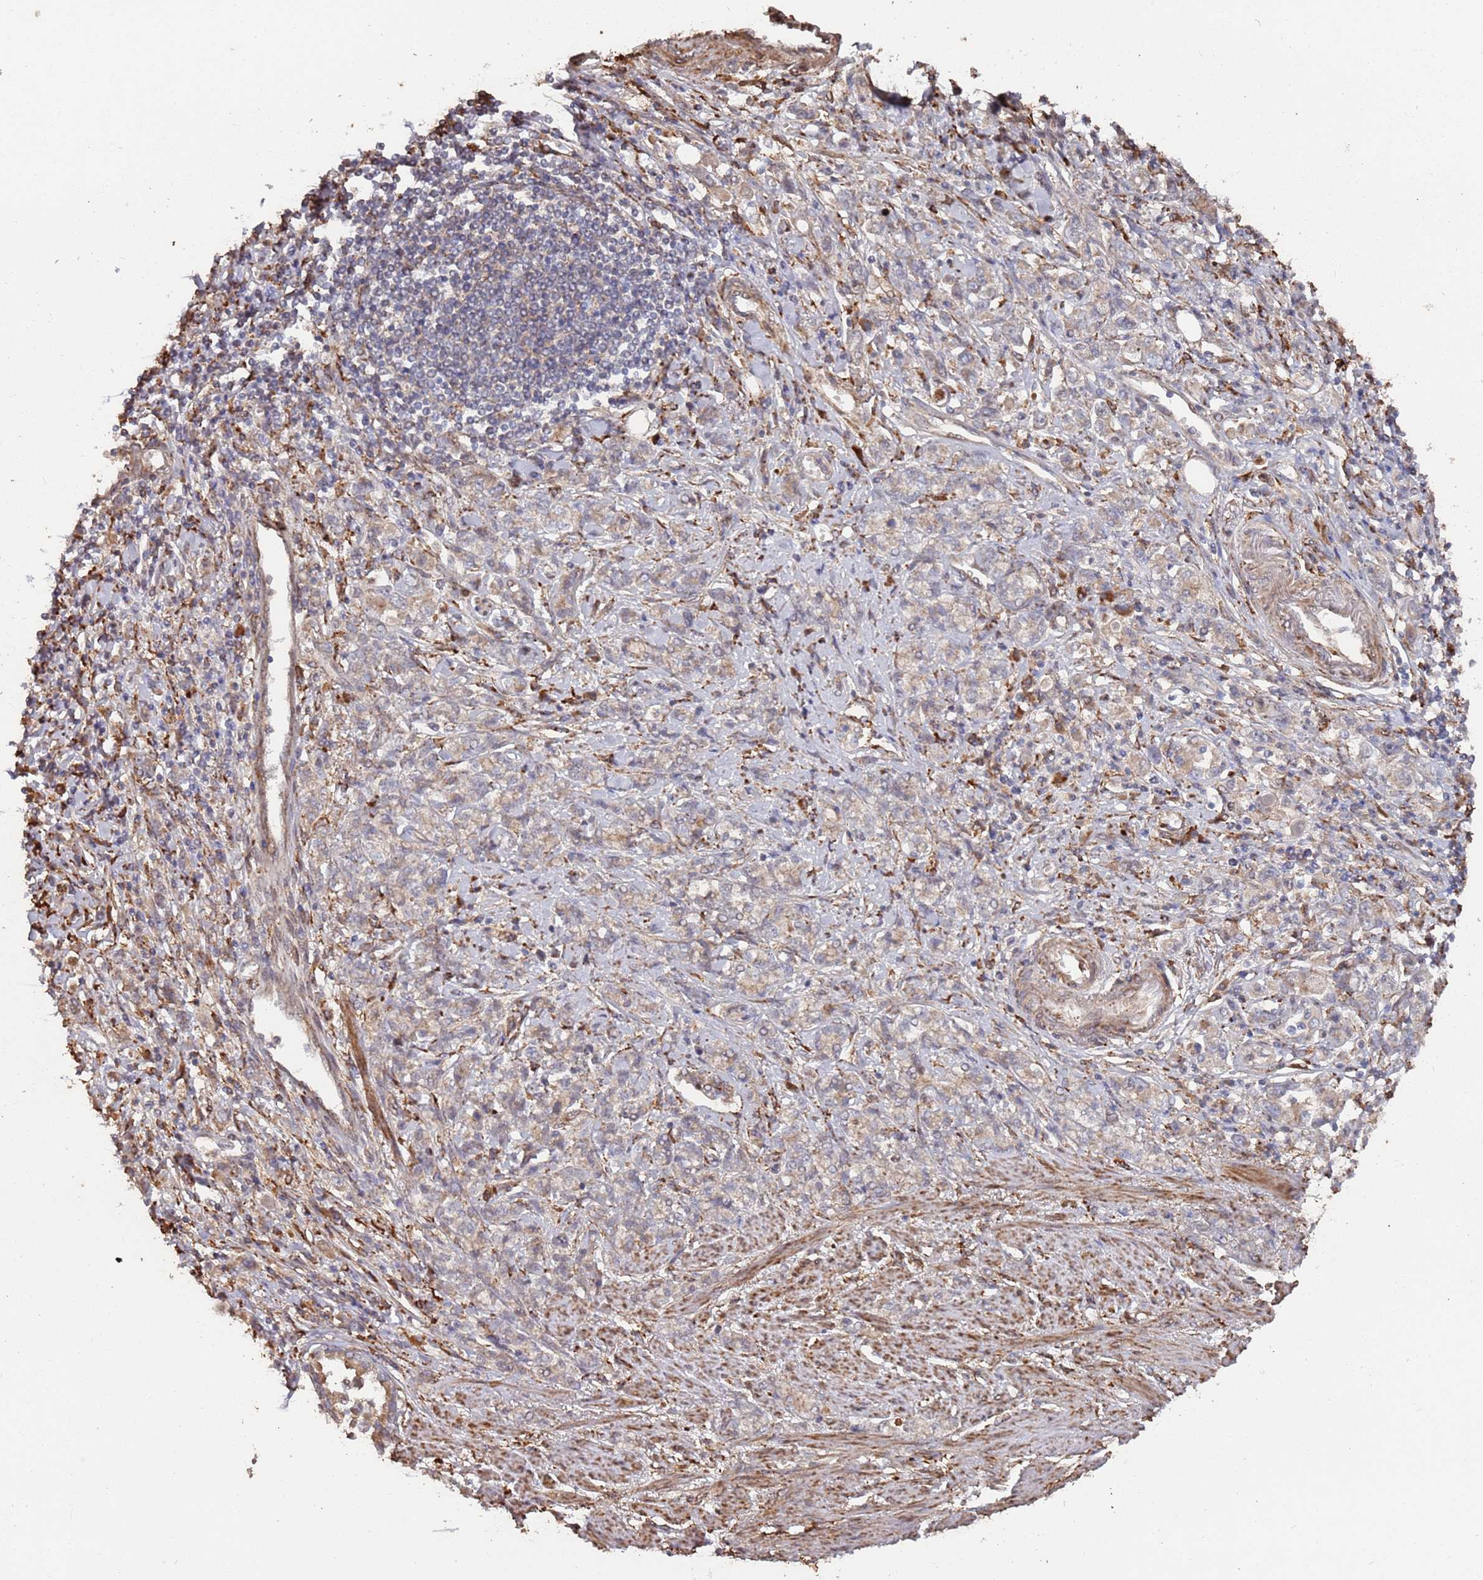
{"staining": {"intensity": "moderate", "quantity": "25%-75%", "location": "cytoplasmic/membranous"}, "tissue": "stomach cancer", "cell_type": "Tumor cells", "image_type": "cancer", "snomed": [{"axis": "morphology", "description": "Adenocarcinoma, NOS"}, {"axis": "topography", "description": "Stomach"}], "caption": "Immunohistochemical staining of human stomach cancer reveals moderate cytoplasmic/membranous protein positivity in about 25%-75% of tumor cells. The staining was performed using DAB (3,3'-diaminobenzidine), with brown indicating positive protein expression. Nuclei are stained blue with hematoxylin.", "gene": "LACC1", "patient": {"sex": "female", "age": 76}}